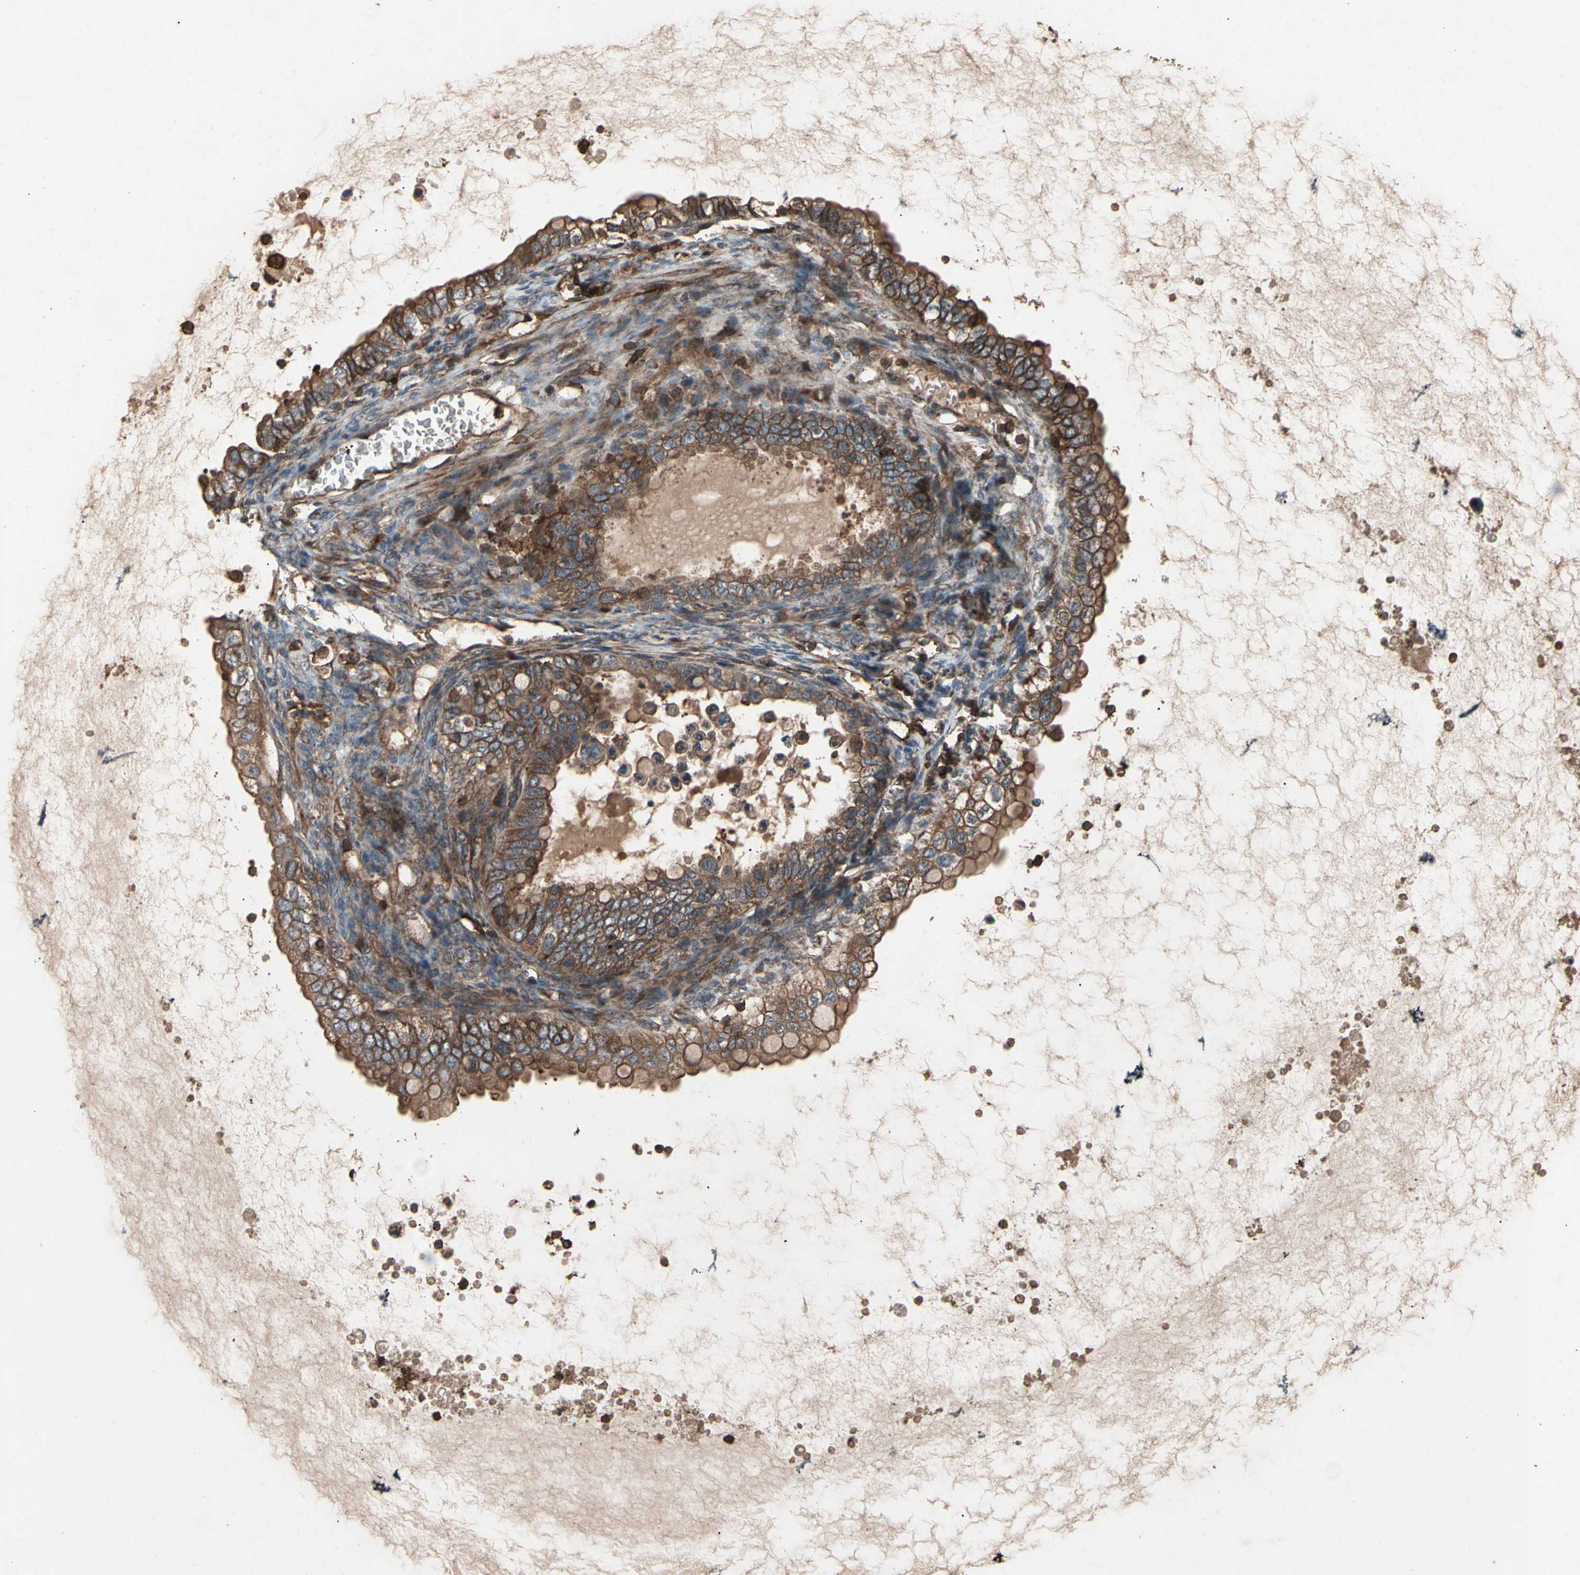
{"staining": {"intensity": "strong", "quantity": ">75%", "location": "cytoplasmic/membranous"}, "tissue": "ovarian cancer", "cell_type": "Tumor cells", "image_type": "cancer", "snomed": [{"axis": "morphology", "description": "Cystadenocarcinoma, mucinous, NOS"}, {"axis": "topography", "description": "Ovary"}], "caption": "Immunohistochemical staining of ovarian cancer (mucinous cystadenocarcinoma) displays high levels of strong cytoplasmic/membranous positivity in approximately >75% of tumor cells.", "gene": "AGBL2", "patient": {"sex": "female", "age": 80}}